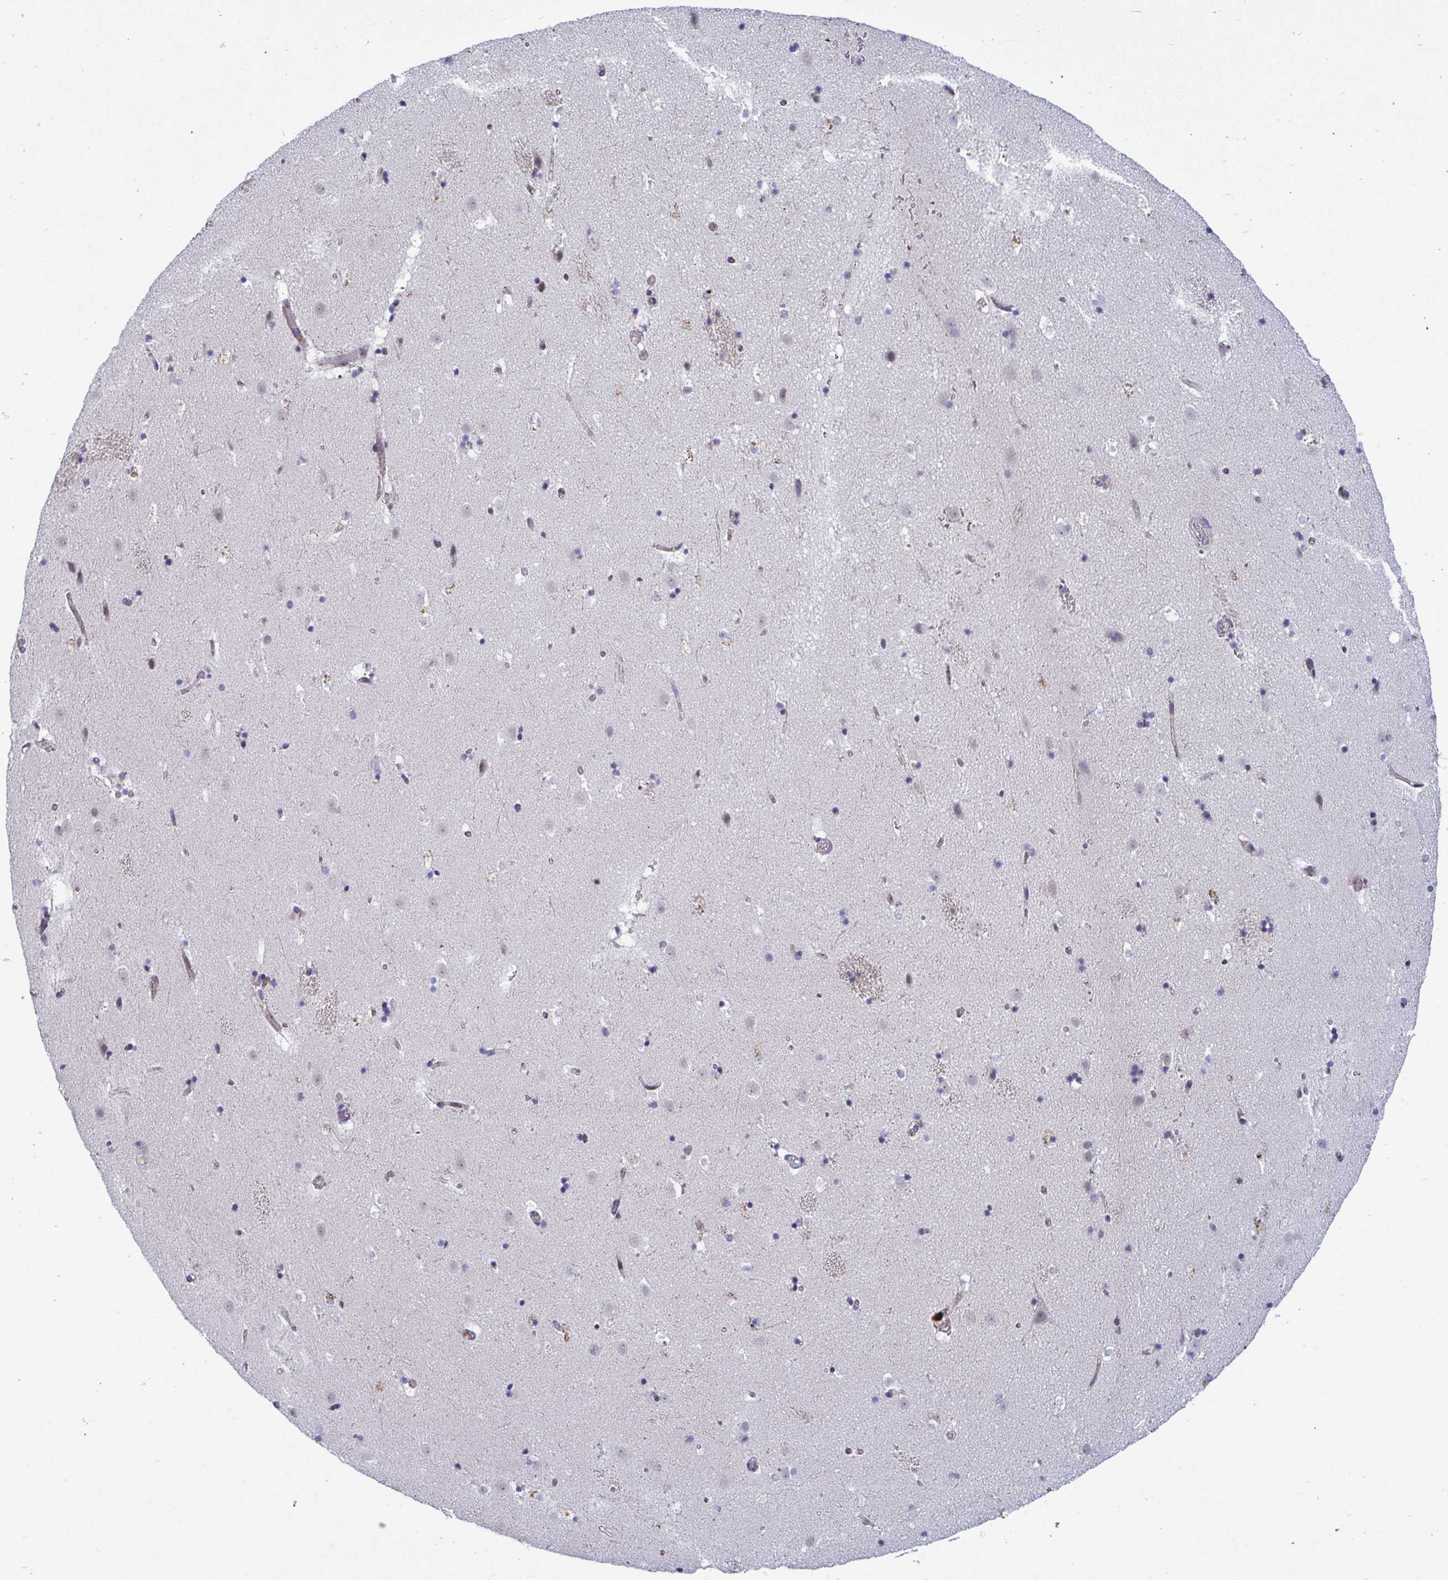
{"staining": {"intensity": "negative", "quantity": "none", "location": "none"}, "tissue": "caudate", "cell_type": "Glial cells", "image_type": "normal", "snomed": [{"axis": "morphology", "description": "Normal tissue, NOS"}, {"axis": "topography", "description": "Lateral ventricle wall"}], "caption": "Immunohistochemistry (IHC) photomicrograph of unremarkable caudate: human caudate stained with DAB shows no significant protein staining in glial cells.", "gene": "BCAT2", "patient": {"sex": "male", "age": 37}}